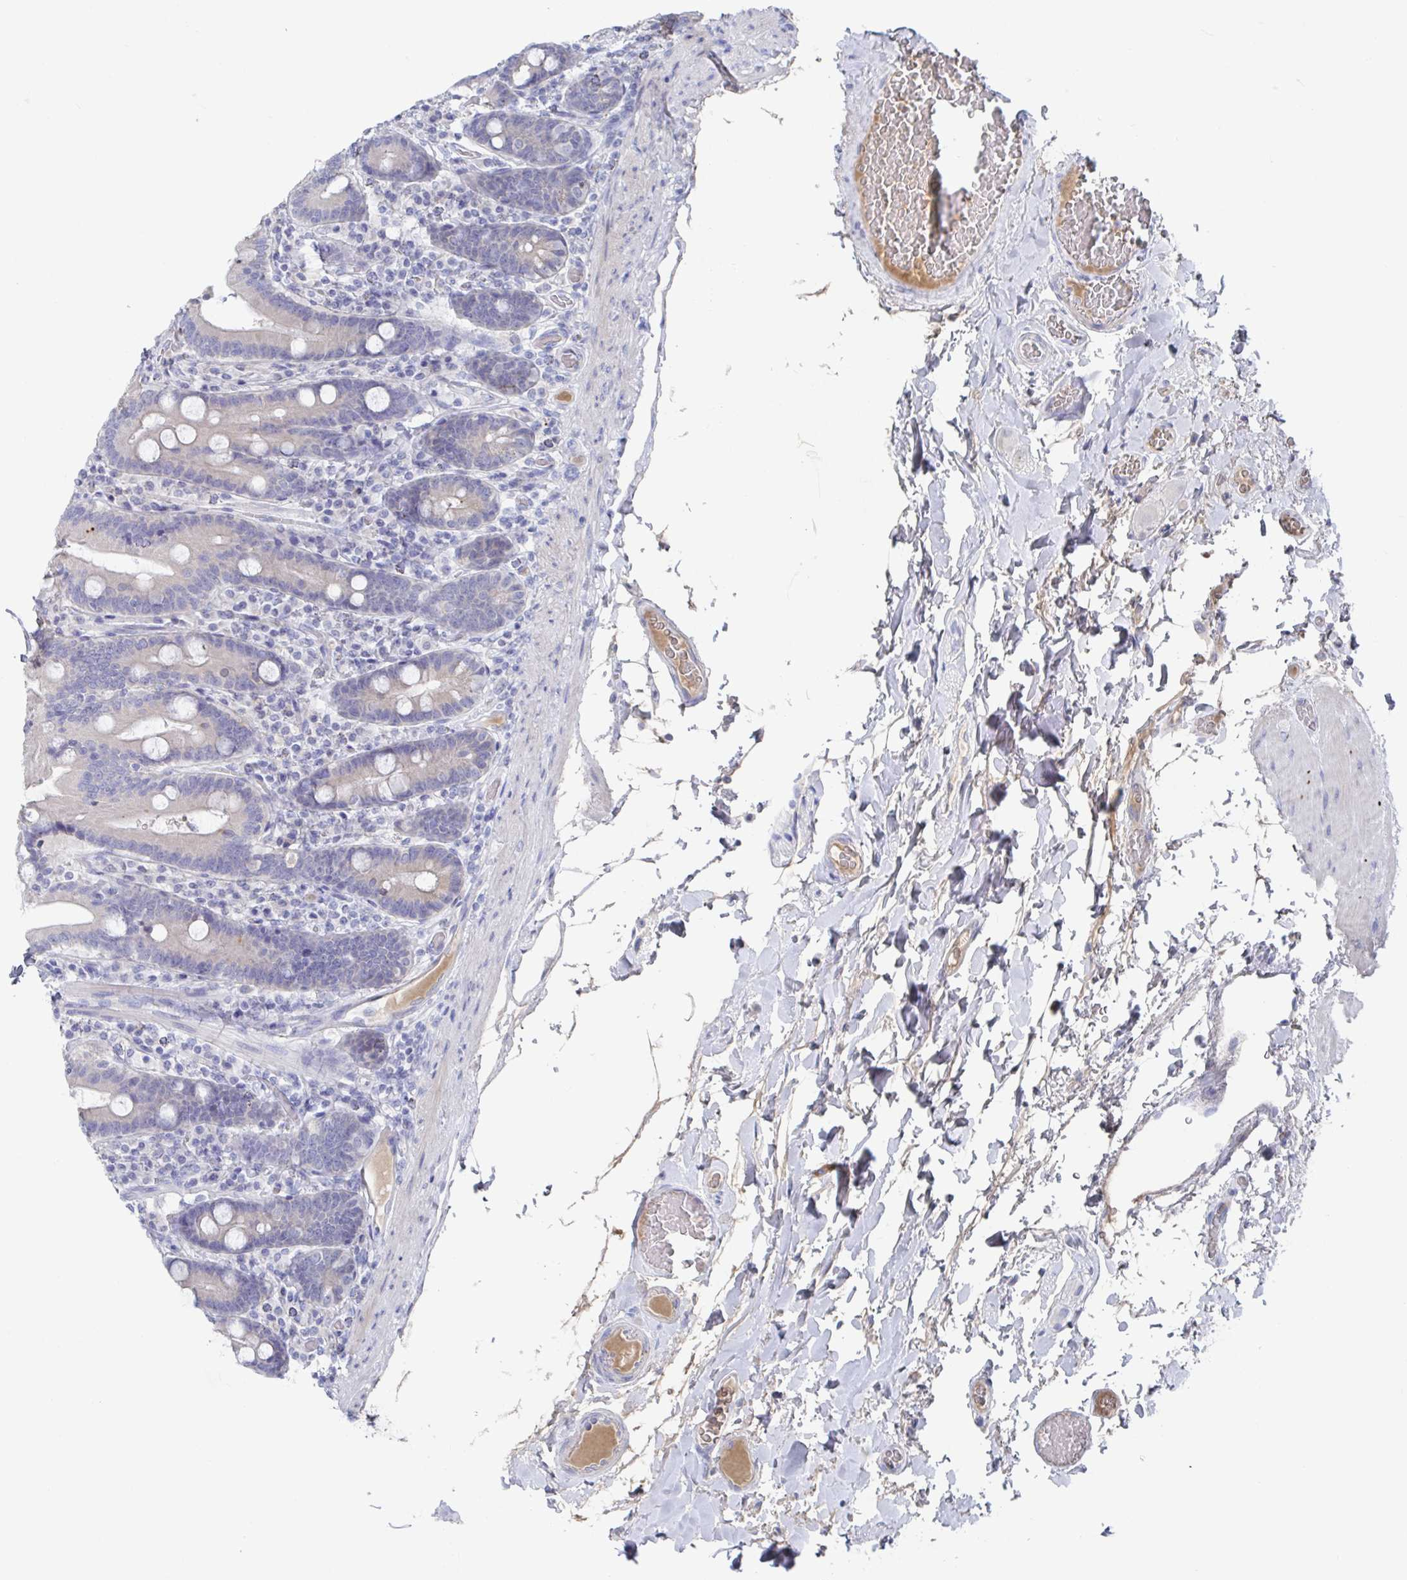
{"staining": {"intensity": "negative", "quantity": "none", "location": "none"}, "tissue": "duodenum", "cell_type": "Glandular cells", "image_type": "normal", "snomed": [{"axis": "morphology", "description": "Normal tissue, NOS"}, {"axis": "topography", "description": "Duodenum"}], "caption": "The micrograph shows no significant staining in glandular cells of duodenum.", "gene": "GPR148", "patient": {"sex": "female", "age": 62}}